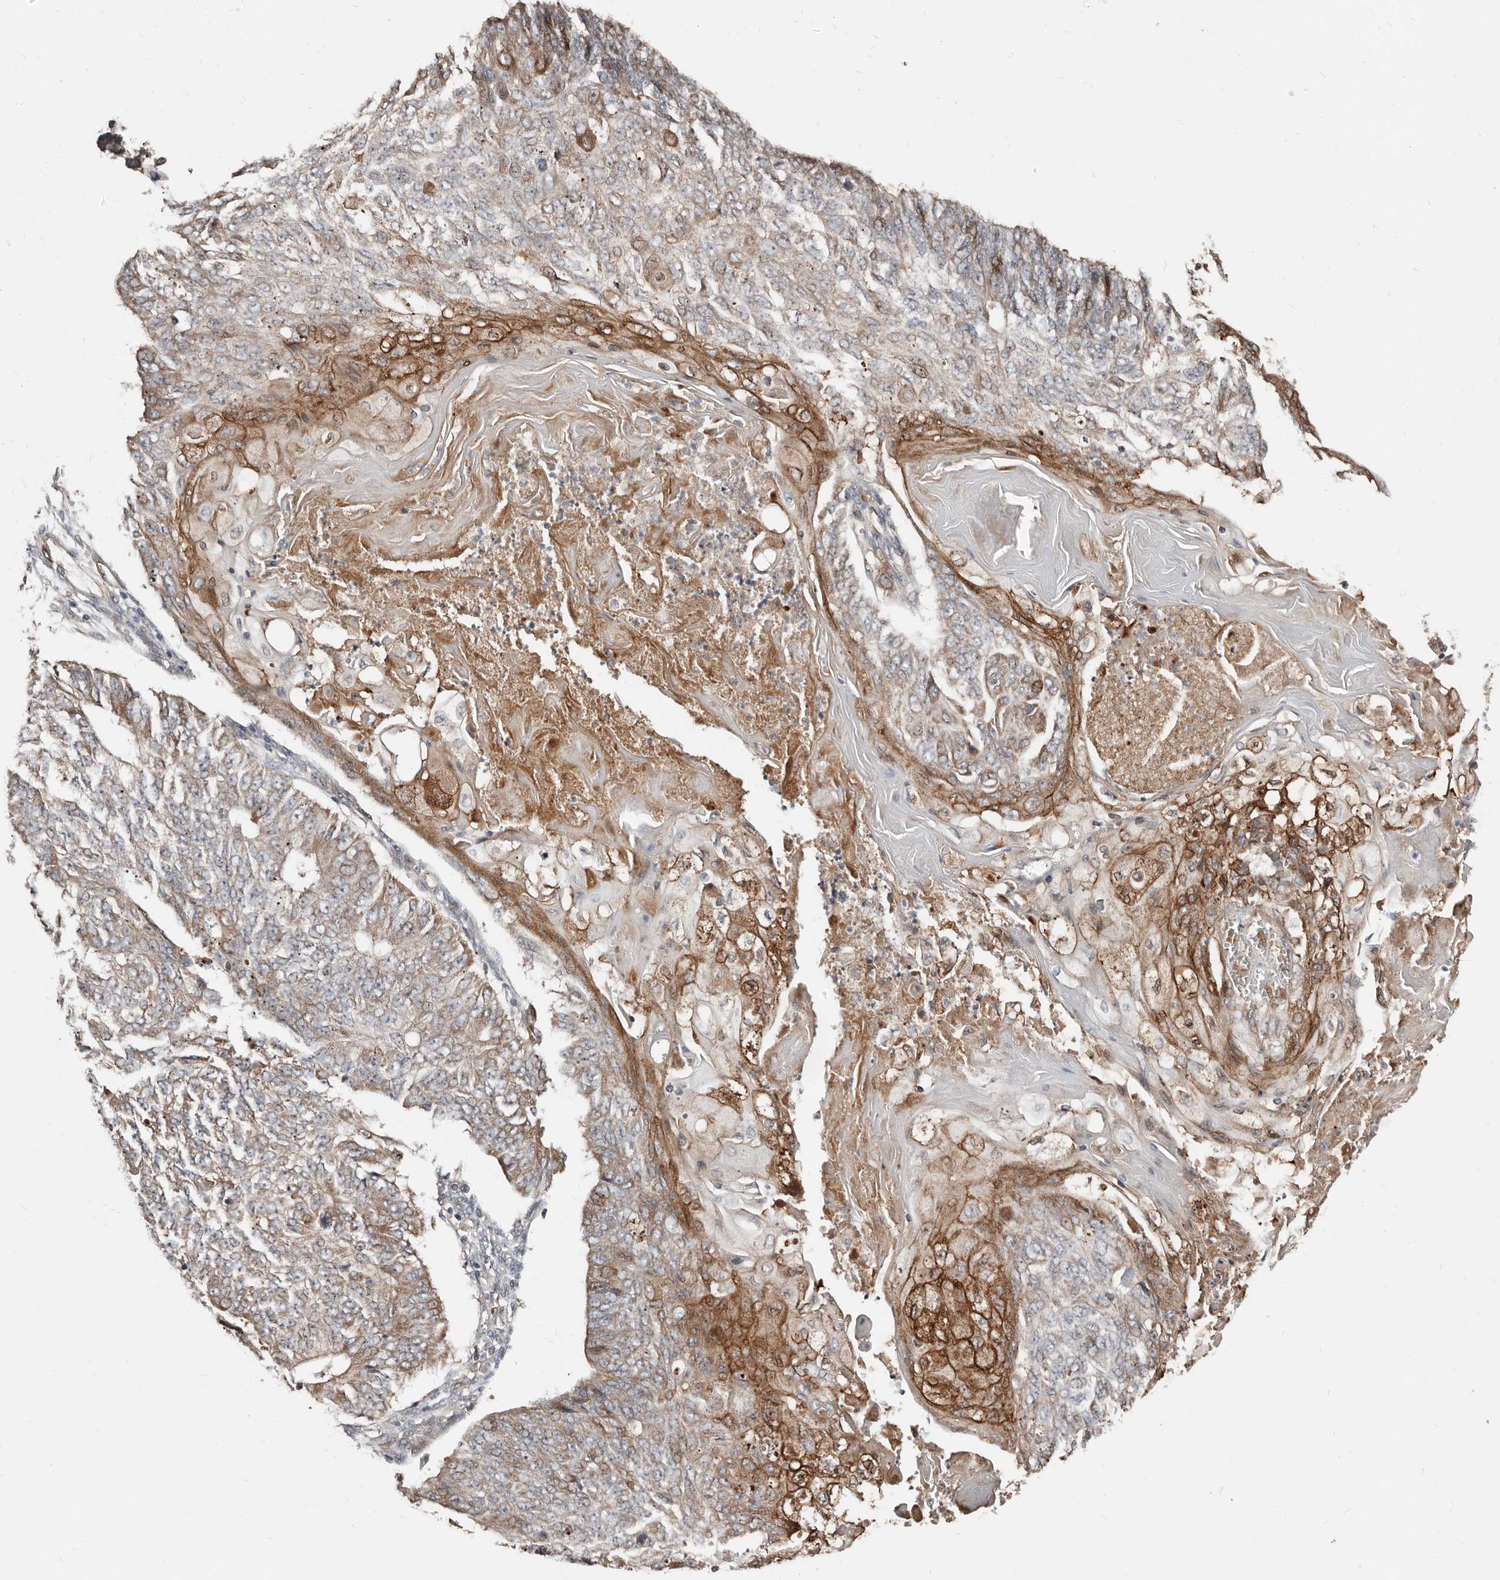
{"staining": {"intensity": "moderate", "quantity": "25%-75%", "location": "cytoplasmic/membranous"}, "tissue": "endometrial cancer", "cell_type": "Tumor cells", "image_type": "cancer", "snomed": [{"axis": "morphology", "description": "Adenocarcinoma, NOS"}, {"axis": "topography", "description": "Endometrium"}], "caption": "The micrograph exhibits staining of endometrial cancer (adenocarcinoma), revealing moderate cytoplasmic/membranous protein staining (brown color) within tumor cells. (DAB (3,3'-diaminobenzidine) IHC, brown staining for protein, blue staining for nuclei).", "gene": "SMYD4", "patient": {"sex": "female", "age": 32}}